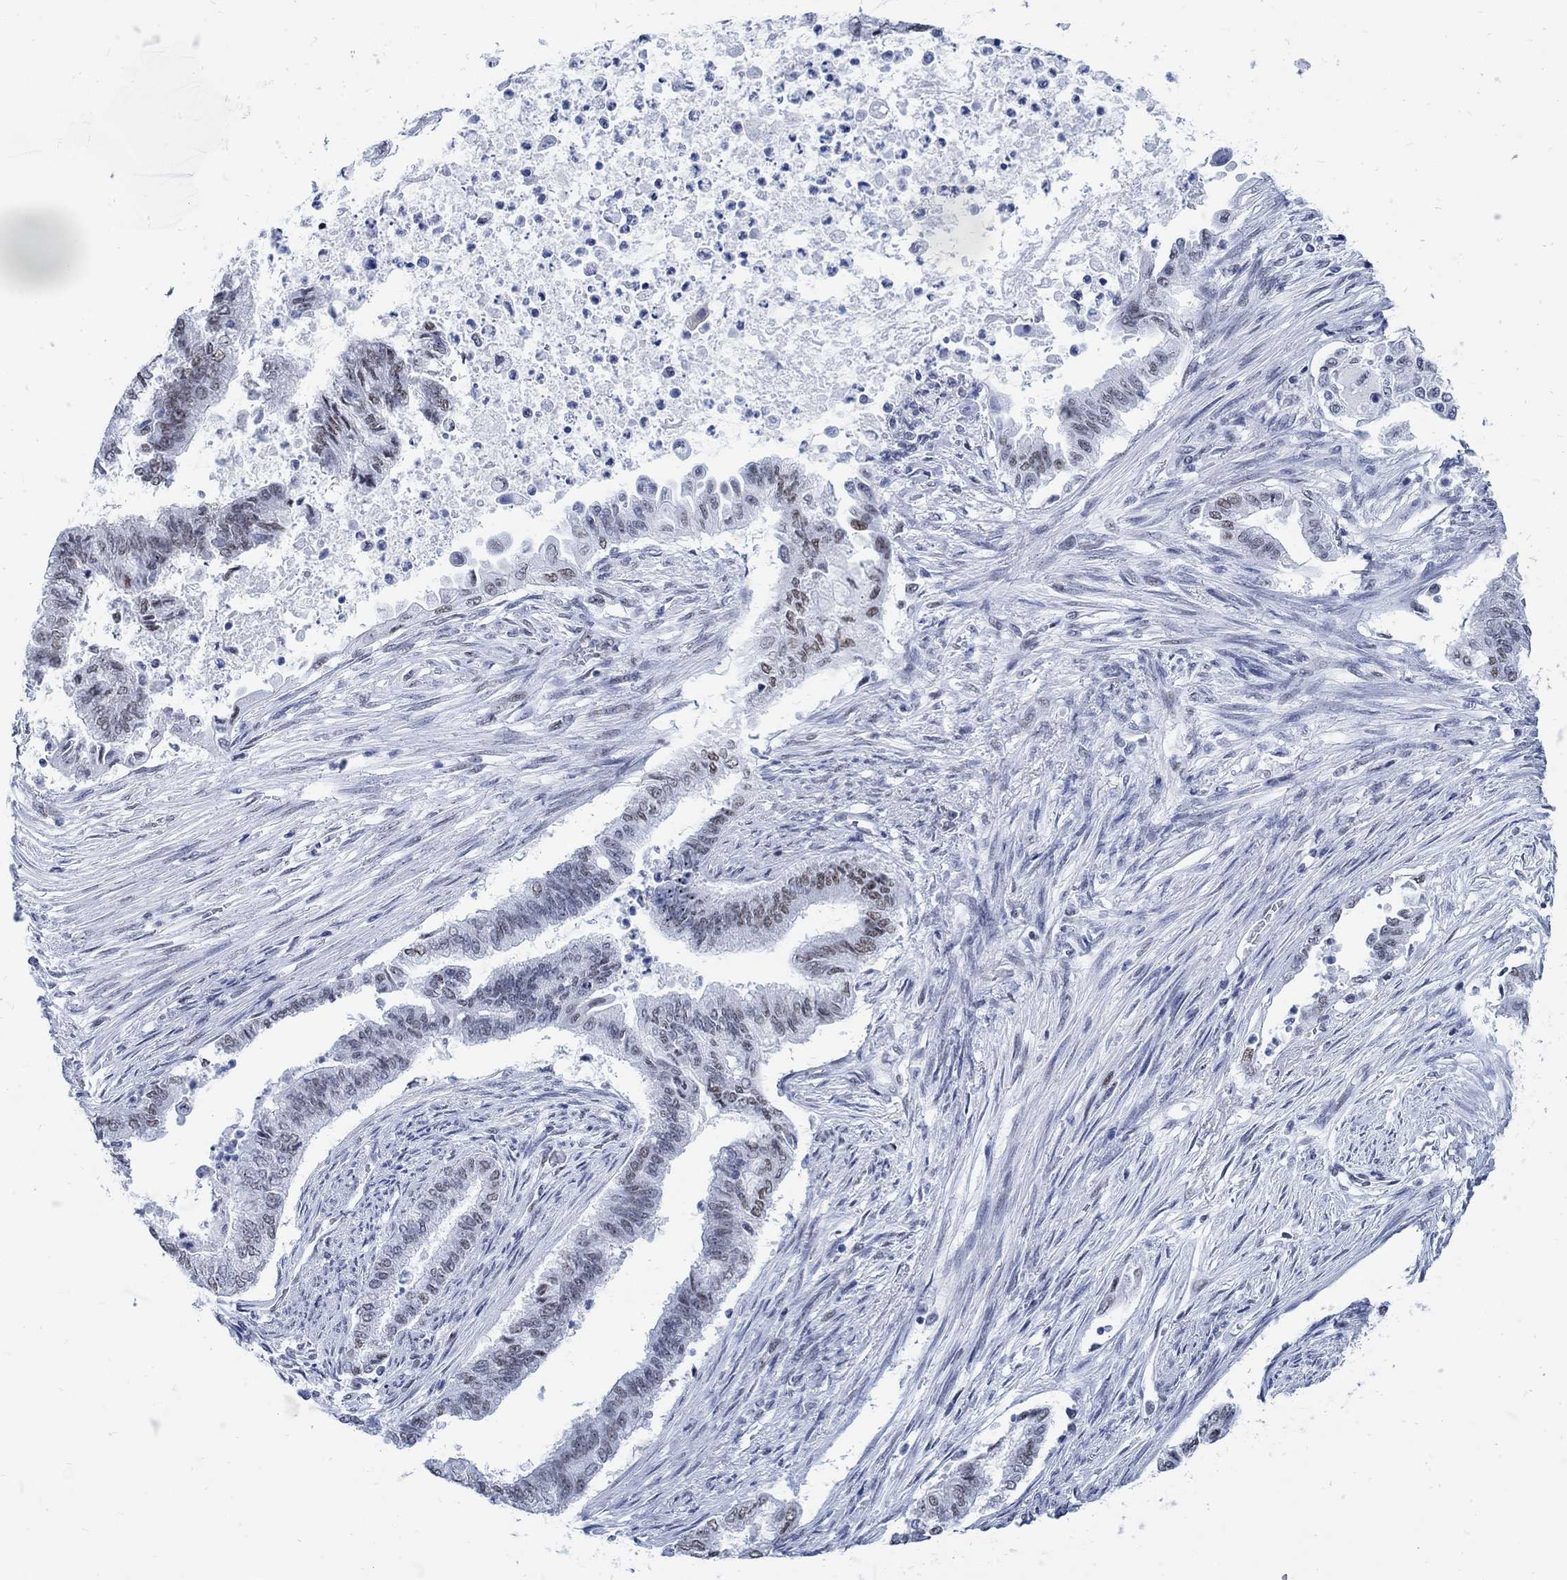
{"staining": {"intensity": "weak", "quantity": "25%-75%", "location": "nuclear"}, "tissue": "endometrial cancer", "cell_type": "Tumor cells", "image_type": "cancer", "snomed": [{"axis": "morphology", "description": "Adenocarcinoma, NOS"}, {"axis": "topography", "description": "Endometrium"}], "caption": "Human endometrial adenocarcinoma stained for a protein (brown) shows weak nuclear positive expression in approximately 25%-75% of tumor cells.", "gene": "DLK1", "patient": {"sex": "female", "age": 65}}